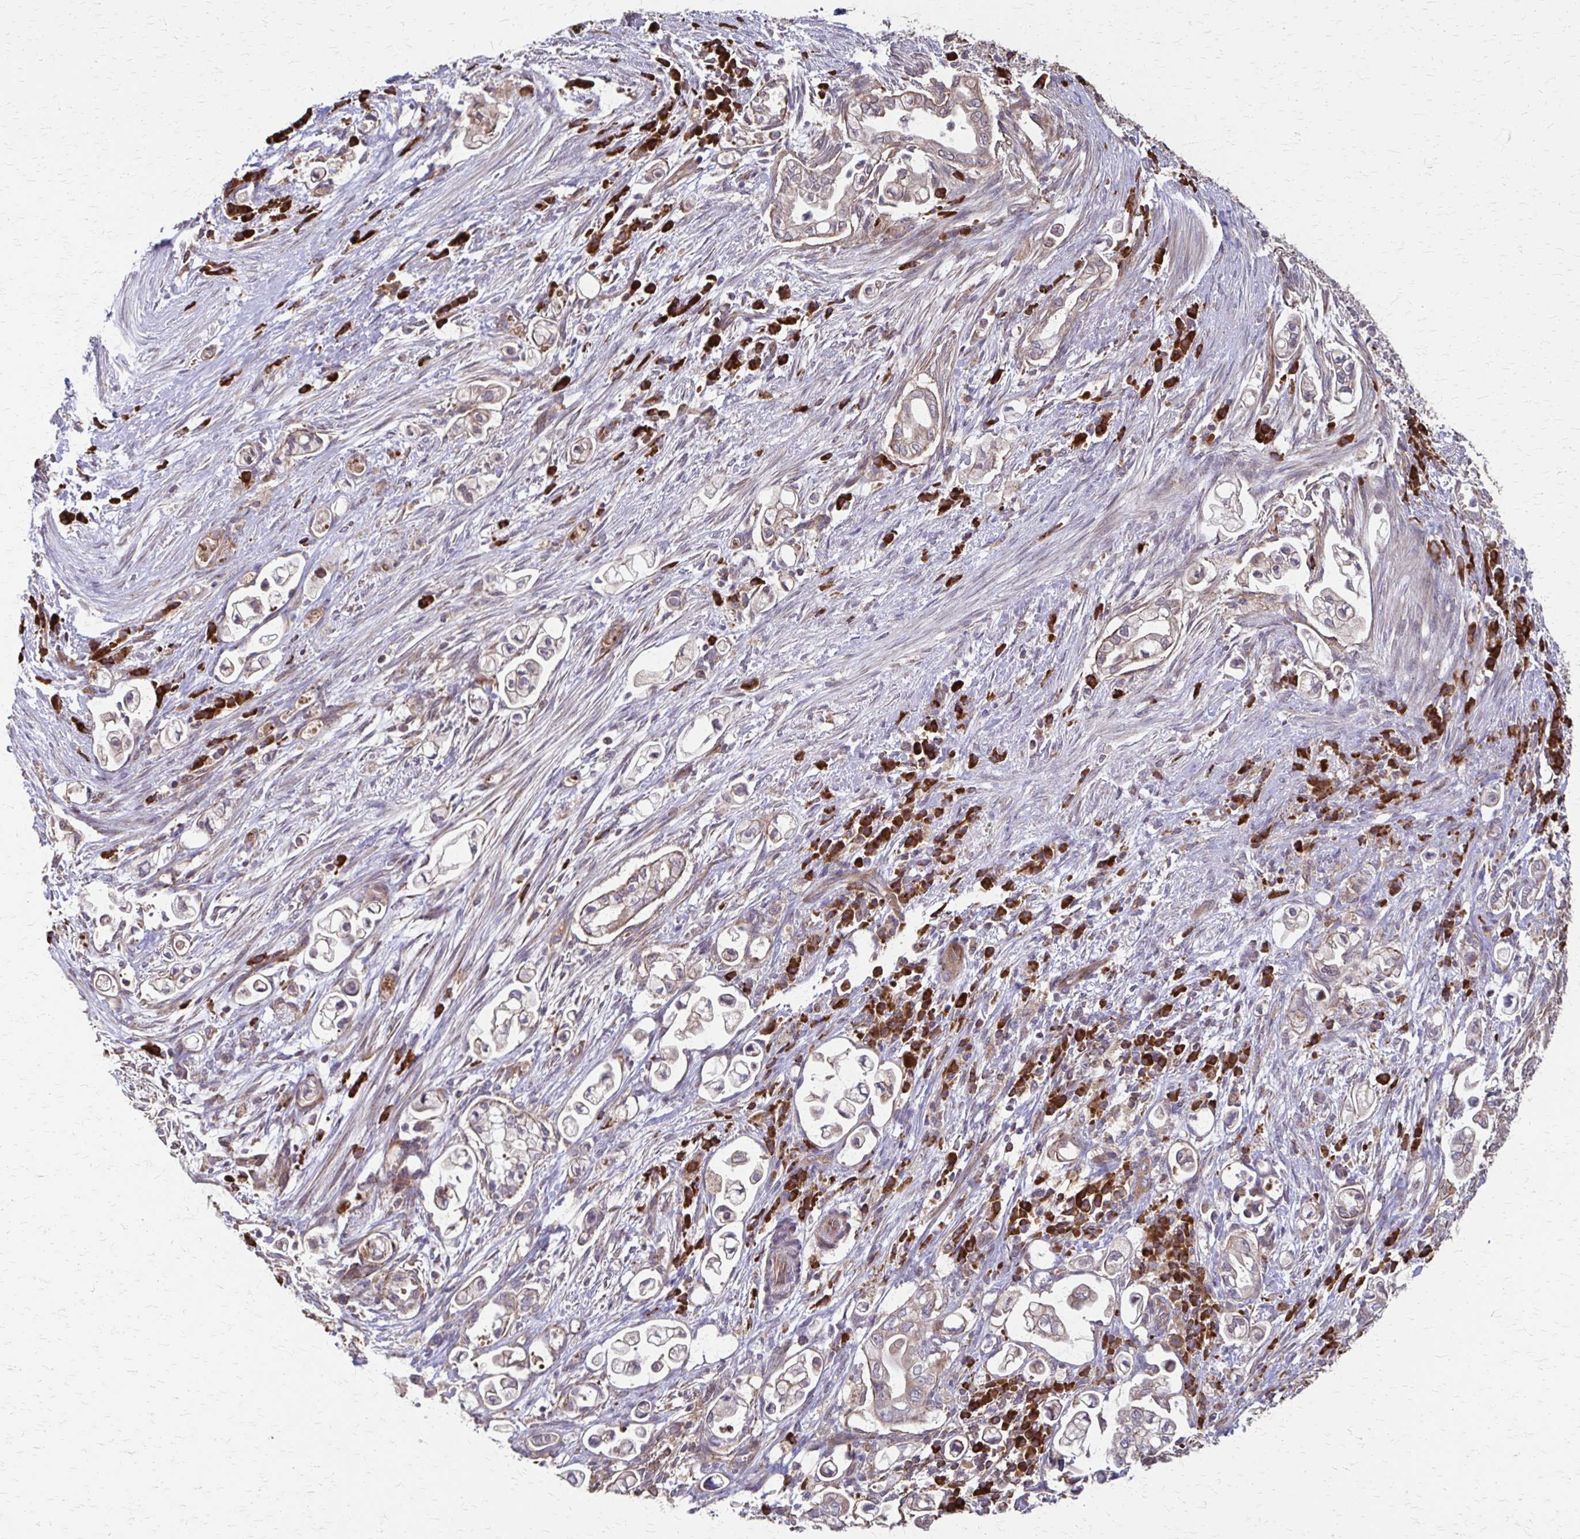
{"staining": {"intensity": "weak", "quantity": ">75%", "location": "cytoplasmic/membranous"}, "tissue": "pancreatic cancer", "cell_type": "Tumor cells", "image_type": "cancer", "snomed": [{"axis": "morphology", "description": "Adenocarcinoma, NOS"}, {"axis": "topography", "description": "Pancreas"}], "caption": "Pancreatic cancer tissue shows weak cytoplasmic/membranous staining in about >75% of tumor cells, visualized by immunohistochemistry.", "gene": "EEF2", "patient": {"sex": "female", "age": 69}}